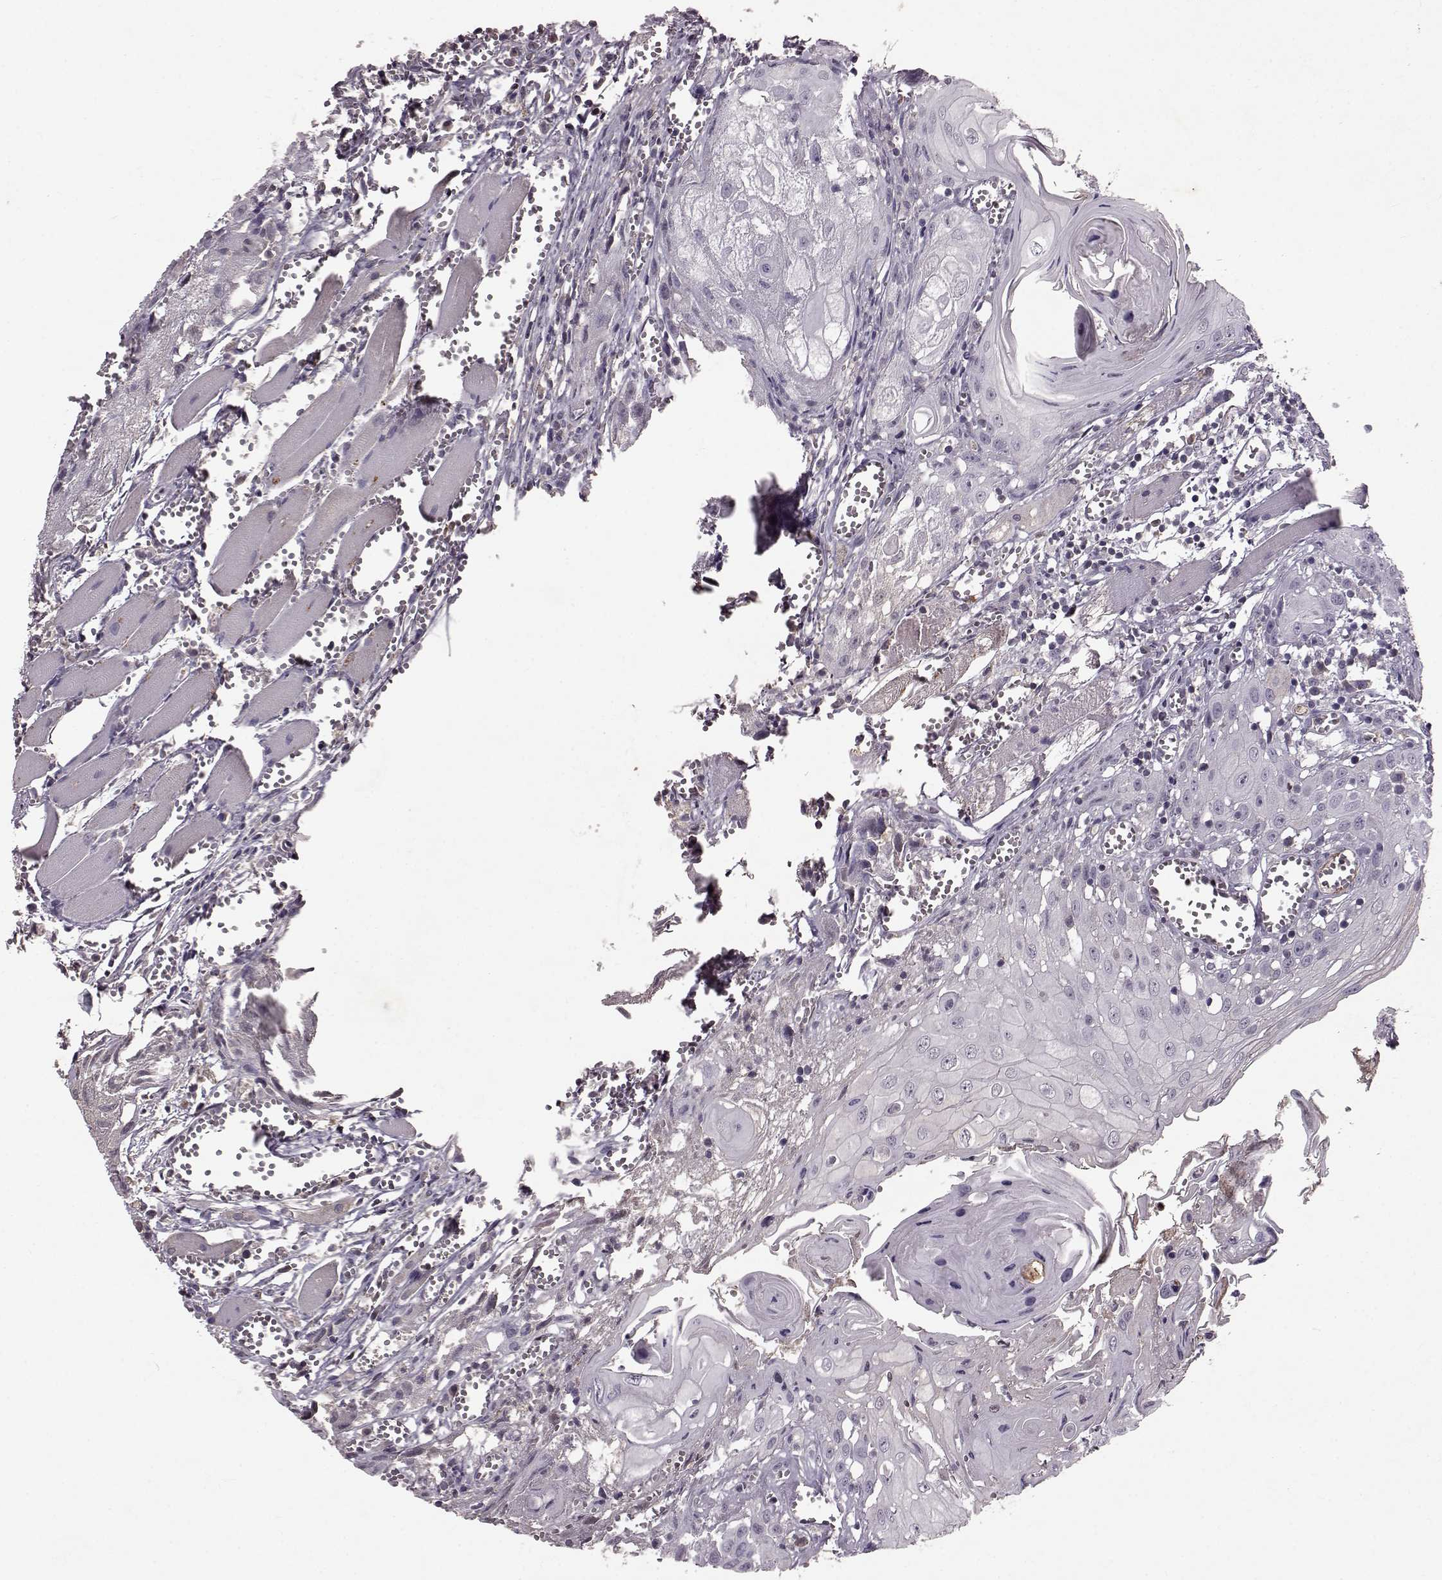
{"staining": {"intensity": "negative", "quantity": "none", "location": "none"}, "tissue": "head and neck cancer", "cell_type": "Tumor cells", "image_type": "cancer", "snomed": [{"axis": "morphology", "description": "Squamous cell carcinoma, NOS"}, {"axis": "topography", "description": "Head-Neck"}], "caption": "This image is of head and neck squamous cell carcinoma stained with immunohistochemistry to label a protein in brown with the nuclei are counter-stained blue. There is no expression in tumor cells. (DAB (3,3'-diaminobenzidine) immunohistochemistry (IHC), high magnification).", "gene": "FRRS1L", "patient": {"sex": "female", "age": 80}}